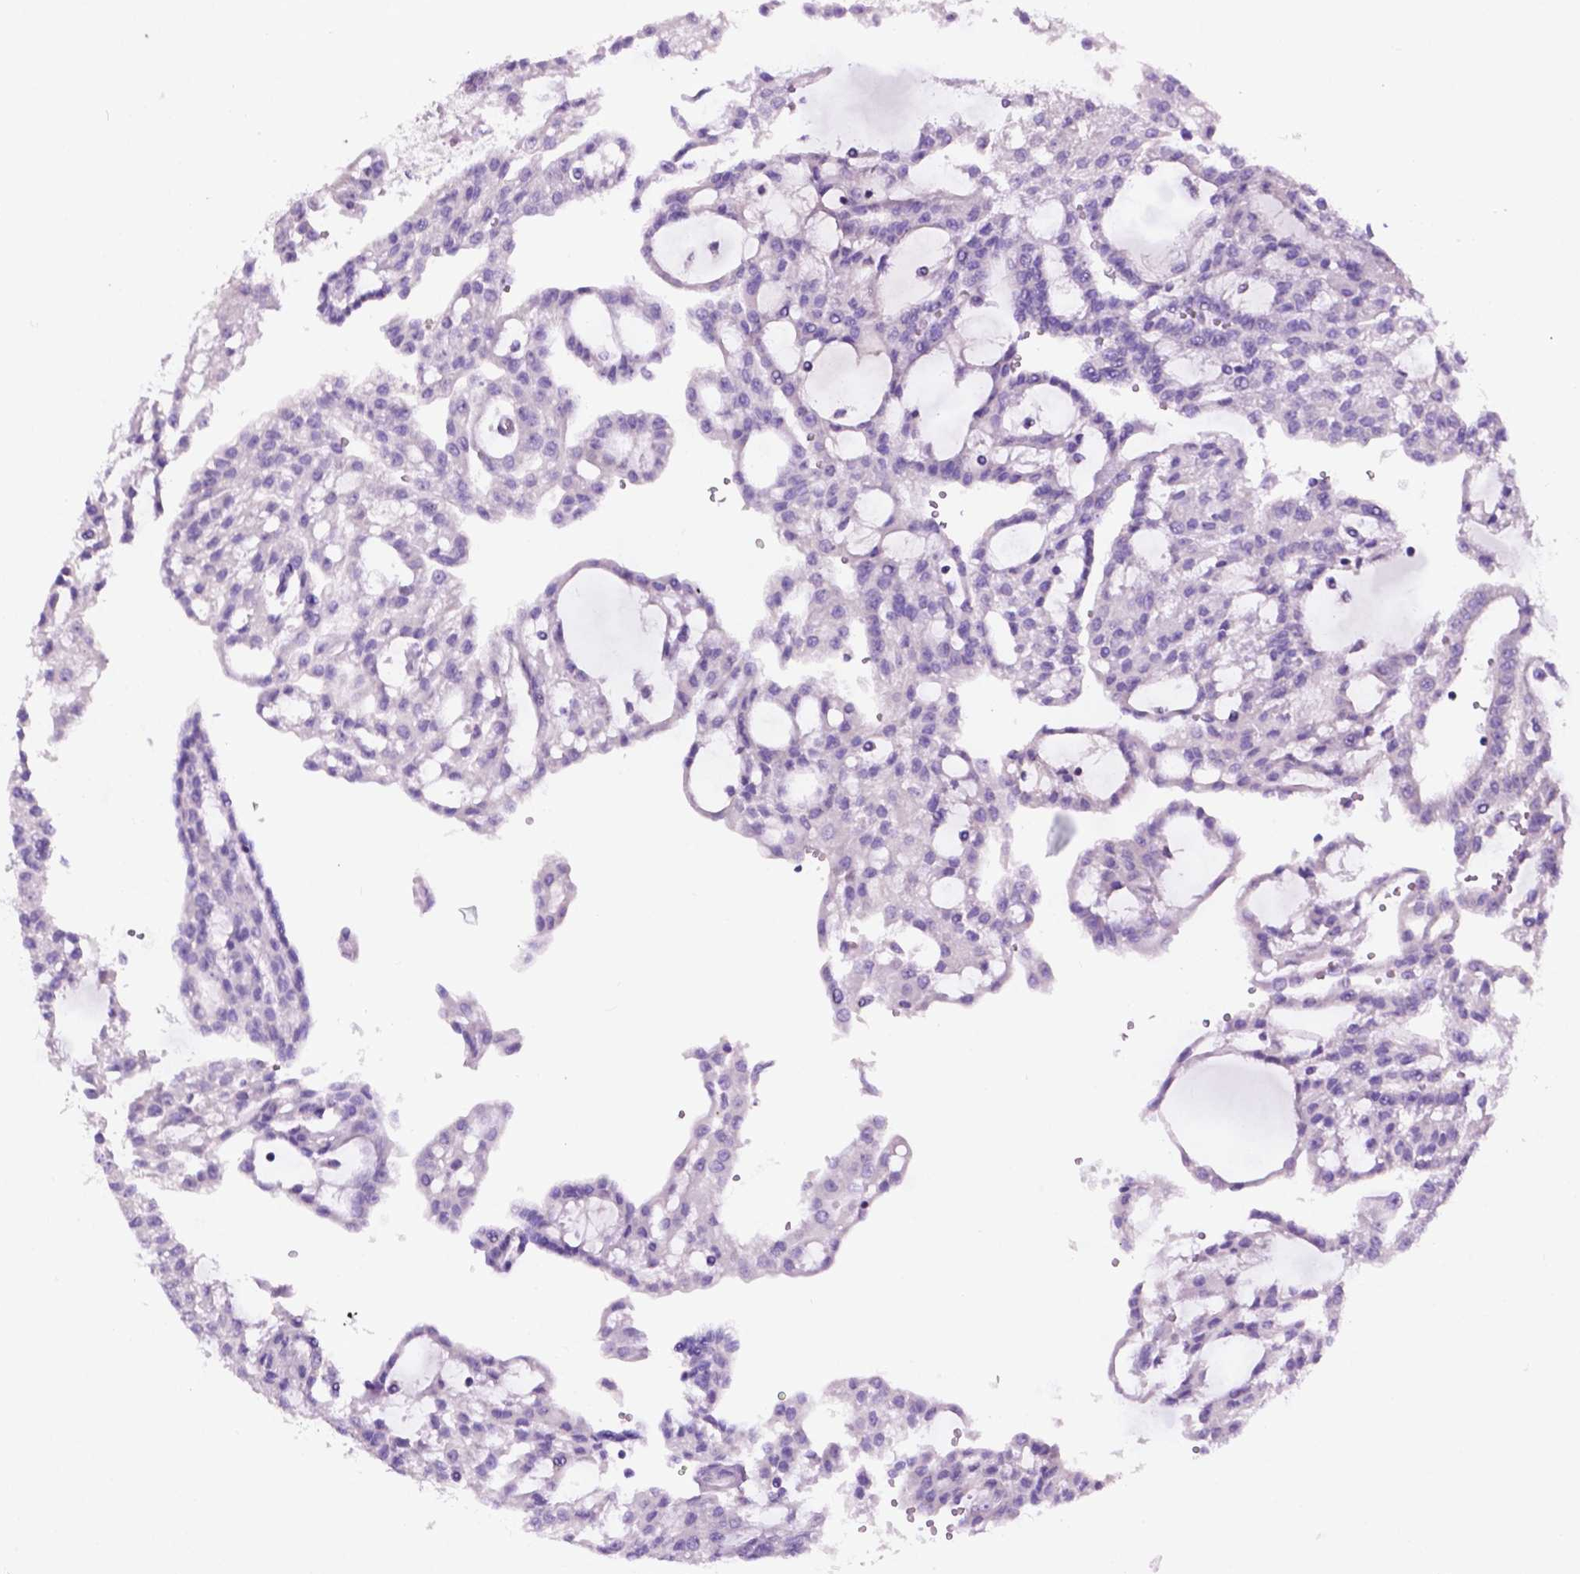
{"staining": {"intensity": "negative", "quantity": "none", "location": "none"}, "tissue": "renal cancer", "cell_type": "Tumor cells", "image_type": "cancer", "snomed": [{"axis": "morphology", "description": "Adenocarcinoma, NOS"}, {"axis": "topography", "description": "Kidney"}], "caption": "Immunohistochemistry (IHC) image of human renal cancer (adenocarcinoma) stained for a protein (brown), which reveals no staining in tumor cells. (DAB IHC visualized using brightfield microscopy, high magnification).", "gene": "MMP27", "patient": {"sex": "male", "age": 63}}